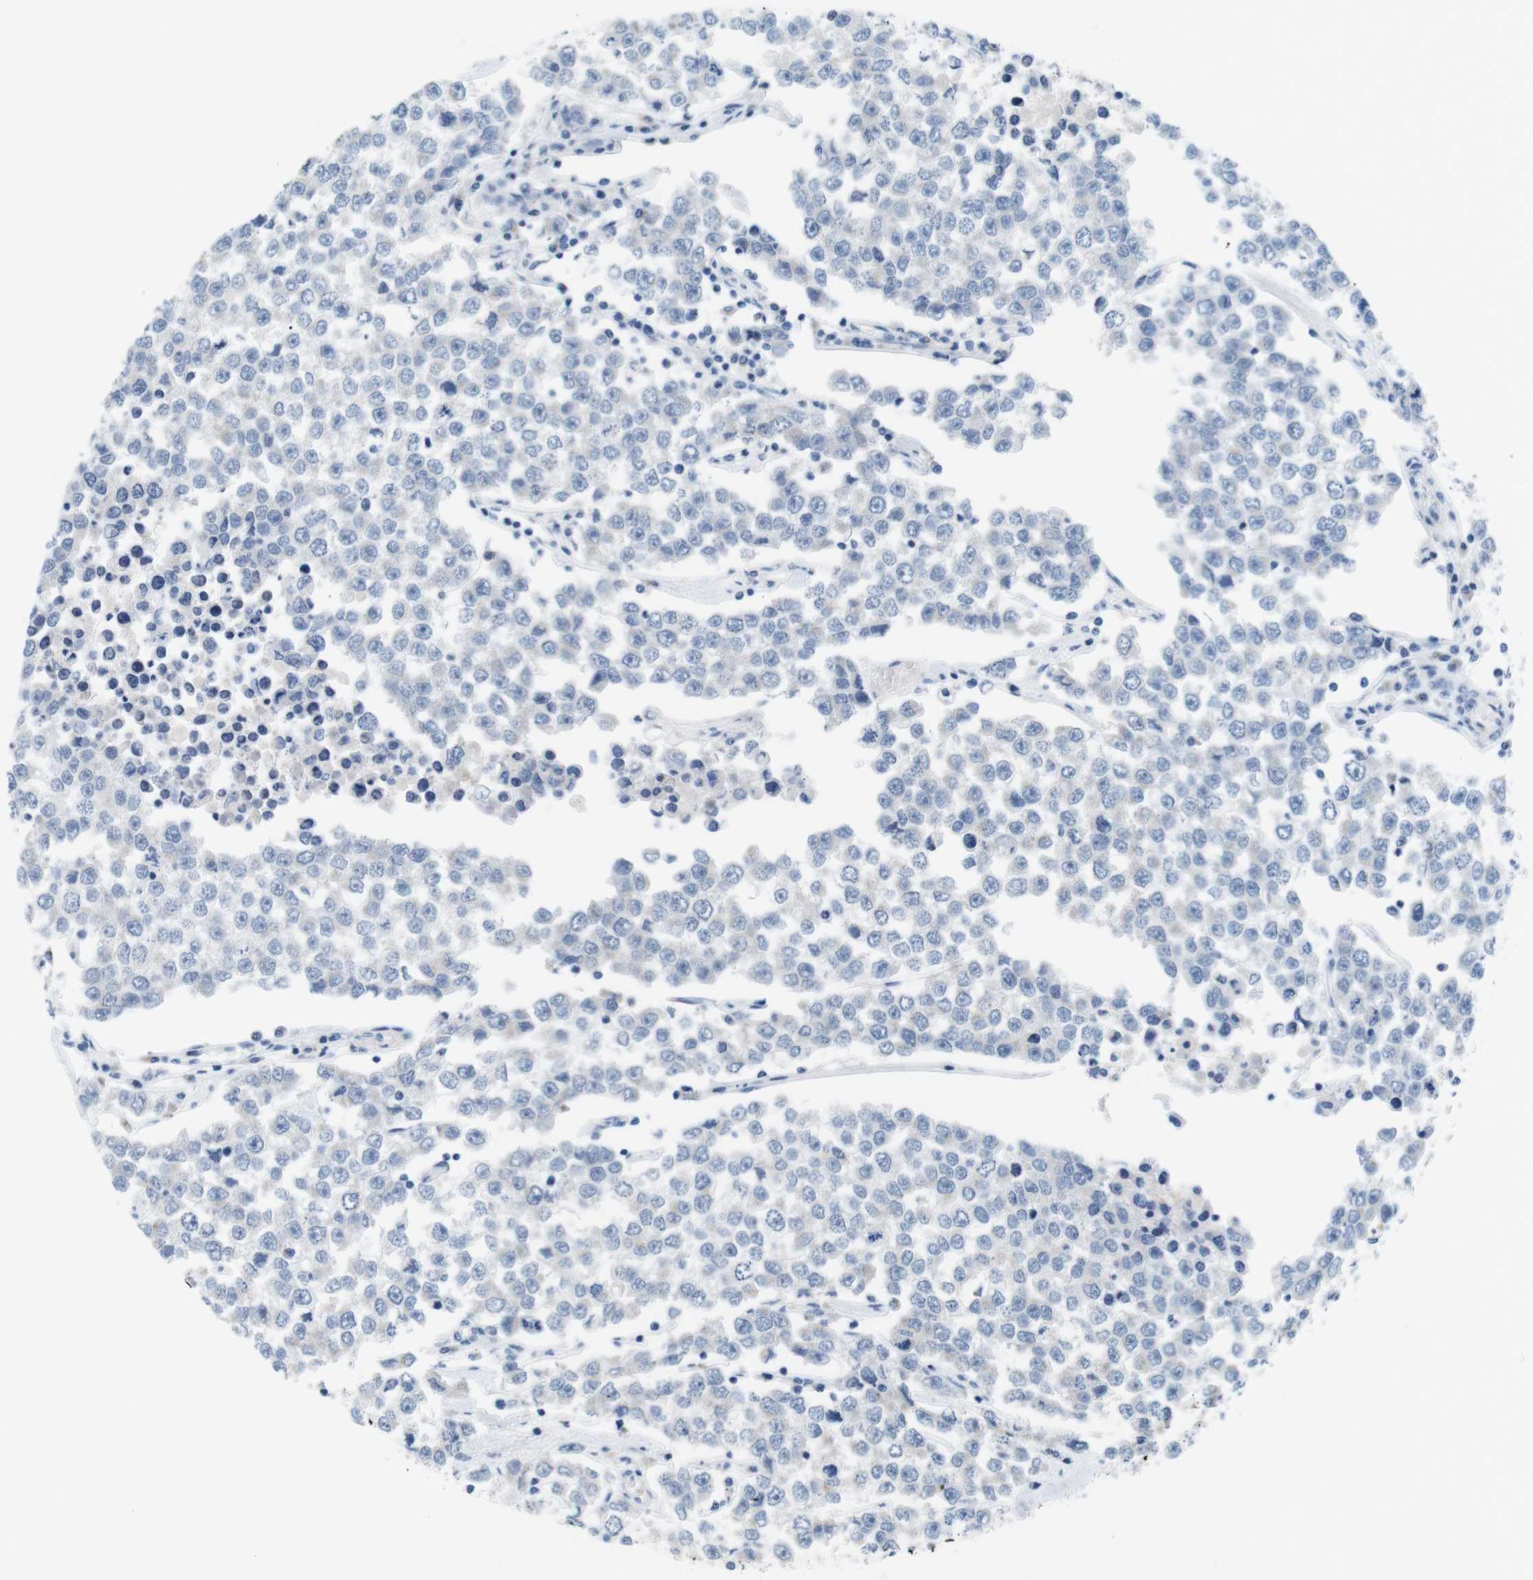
{"staining": {"intensity": "negative", "quantity": "none", "location": "none"}, "tissue": "testis cancer", "cell_type": "Tumor cells", "image_type": "cancer", "snomed": [{"axis": "morphology", "description": "Seminoma, NOS"}, {"axis": "morphology", "description": "Carcinoma, Embryonal, NOS"}, {"axis": "topography", "description": "Testis"}], "caption": "There is no significant expression in tumor cells of testis cancer (seminoma).", "gene": "GOLGA2", "patient": {"sex": "male", "age": 52}}